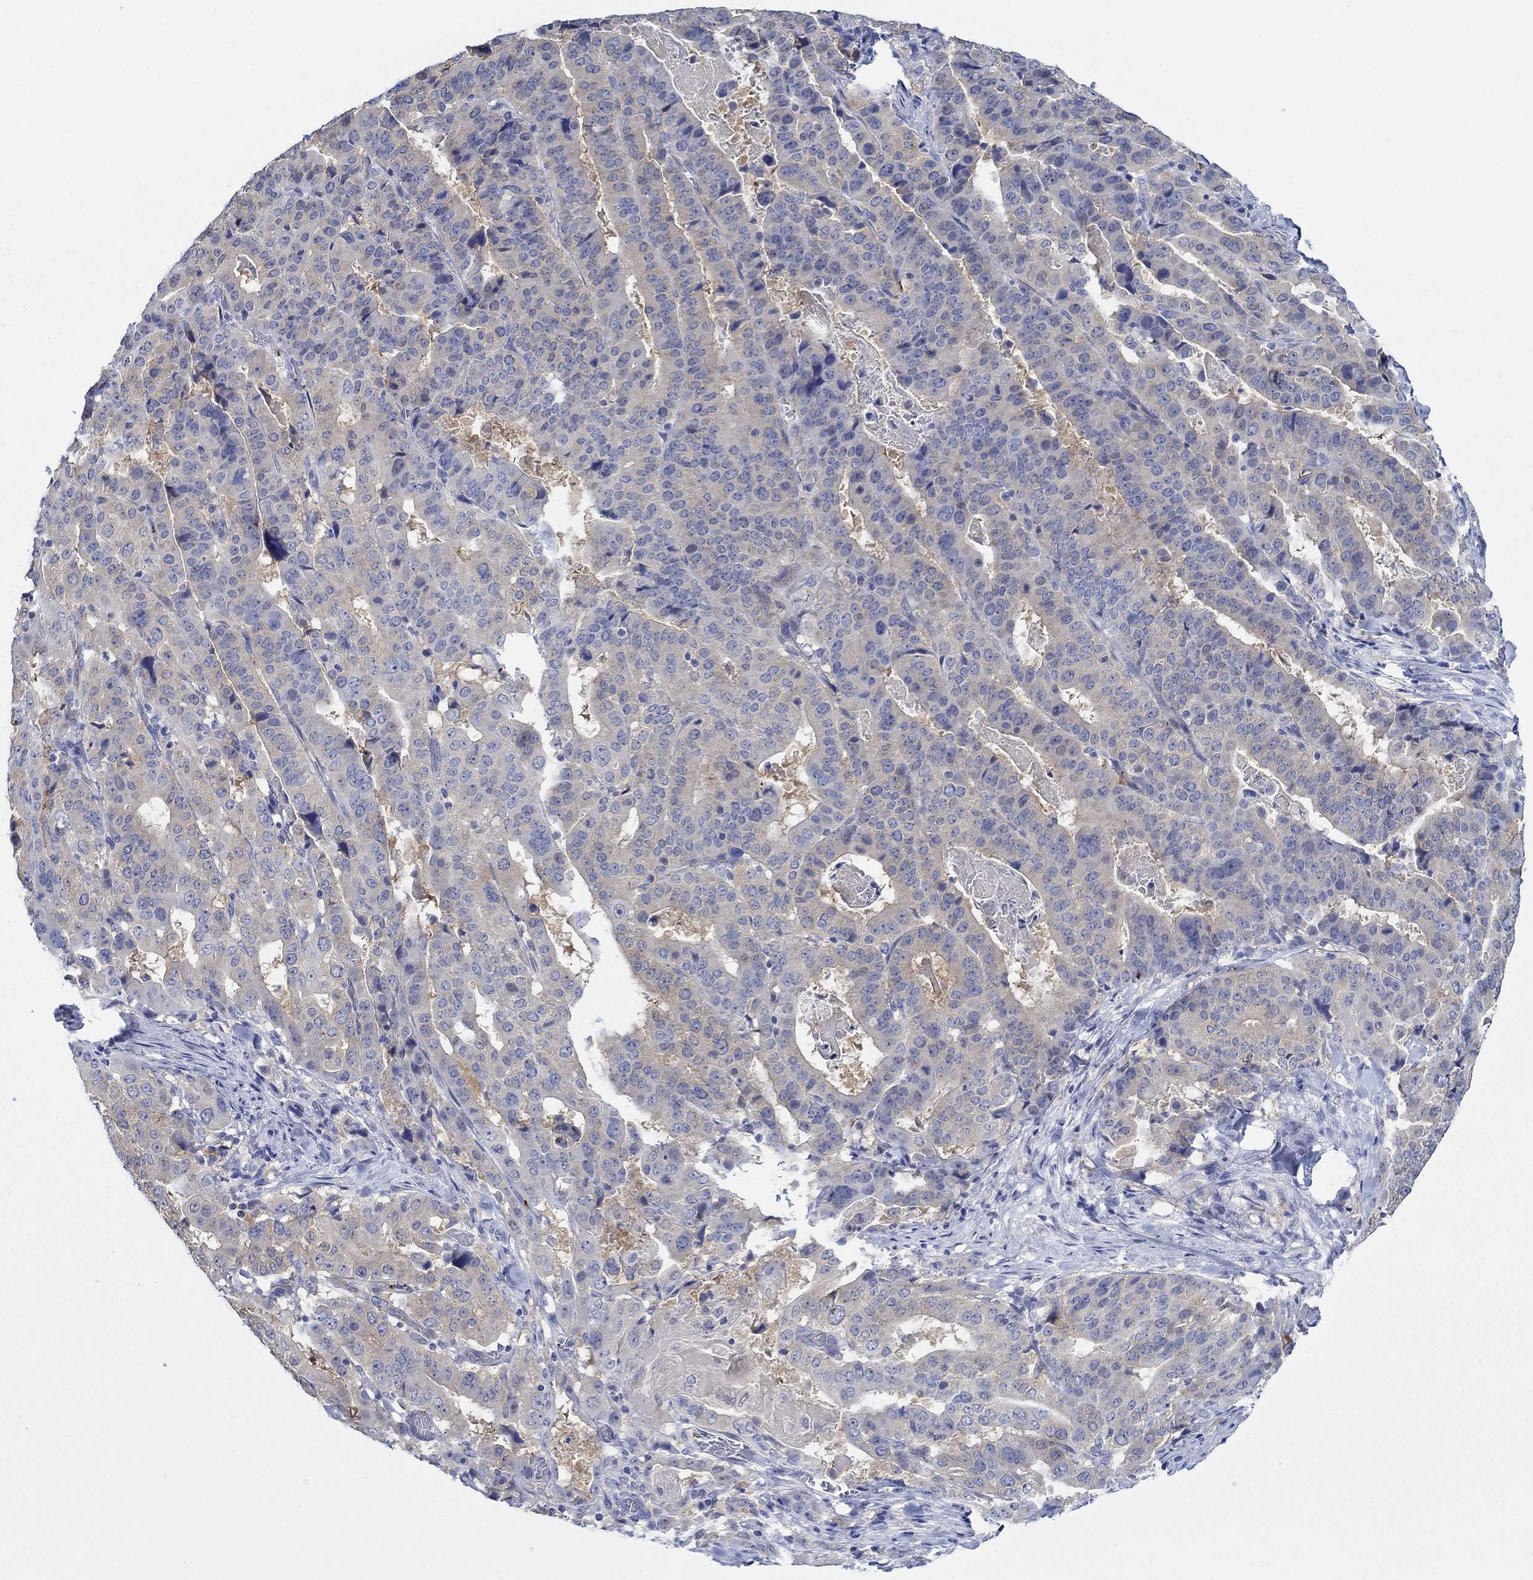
{"staining": {"intensity": "negative", "quantity": "none", "location": "none"}, "tissue": "stomach cancer", "cell_type": "Tumor cells", "image_type": "cancer", "snomed": [{"axis": "morphology", "description": "Adenocarcinoma, NOS"}, {"axis": "topography", "description": "Stomach"}], "caption": "Immunohistochemistry (IHC) of adenocarcinoma (stomach) reveals no expression in tumor cells.", "gene": "SLC27A3", "patient": {"sex": "male", "age": 48}}